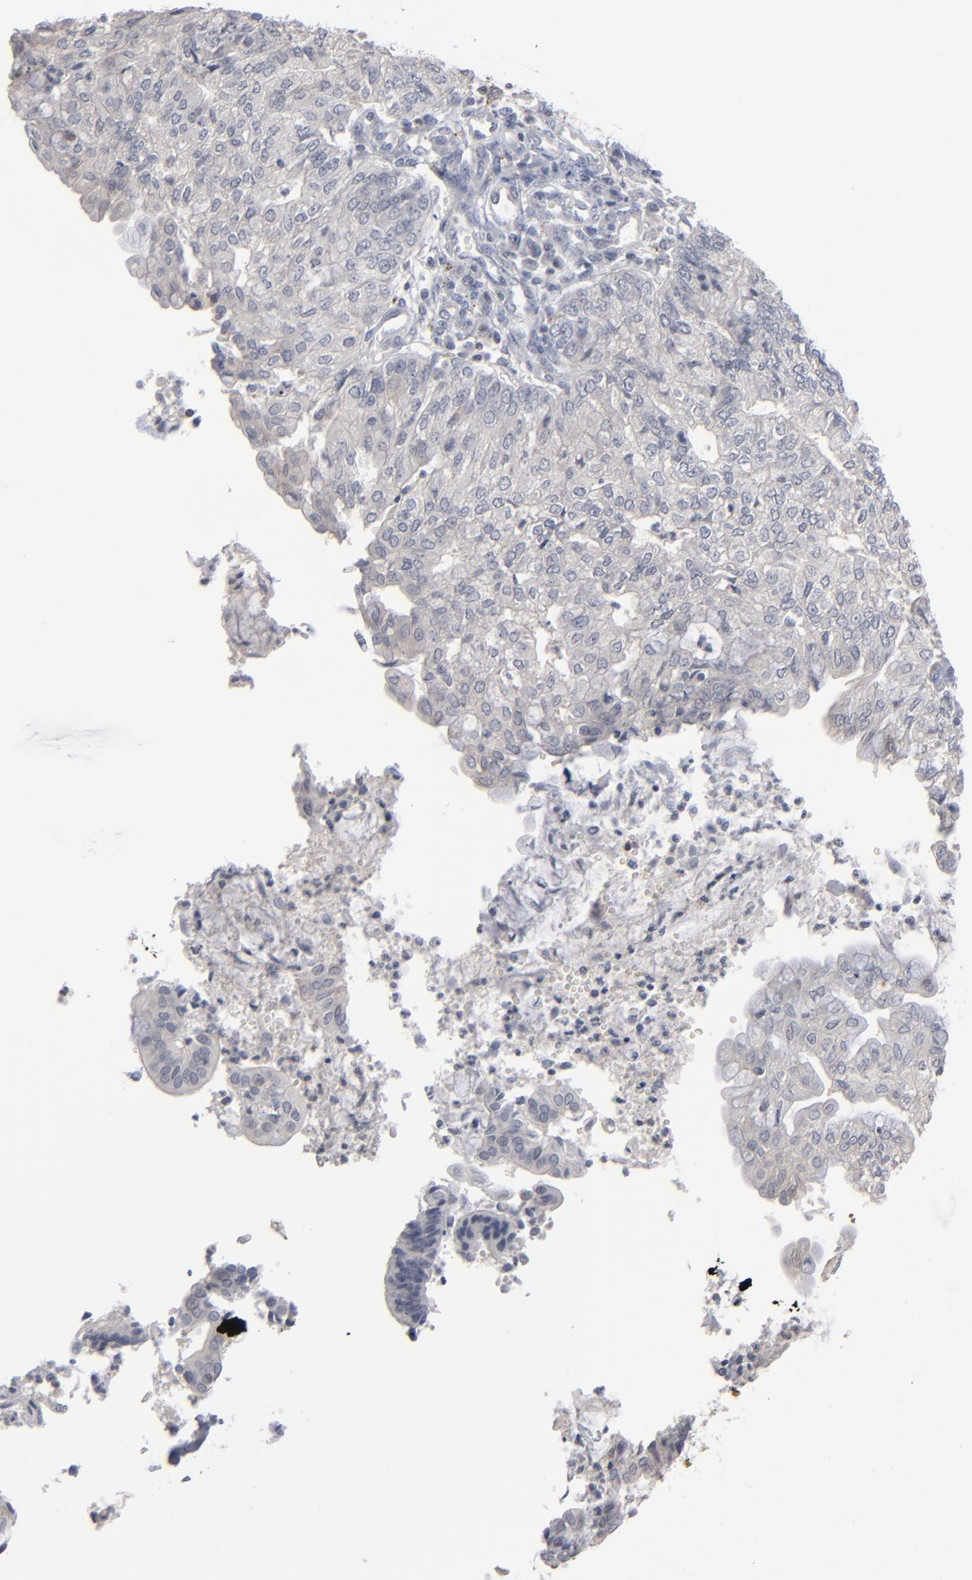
{"staining": {"intensity": "negative", "quantity": "none", "location": "none"}, "tissue": "endometrial cancer", "cell_type": "Tumor cells", "image_type": "cancer", "snomed": [{"axis": "morphology", "description": "Adenocarcinoma, NOS"}, {"axis": "topography", "description": "Endometrium"}], "caption": "An IHC image of adenocarcinoma (endometrial) is shown. There is no staining in tumor cells of adenocarcinoma (endometrial).", "gene": "STAT4", "patient": {"sex": "female", "age": 59}}